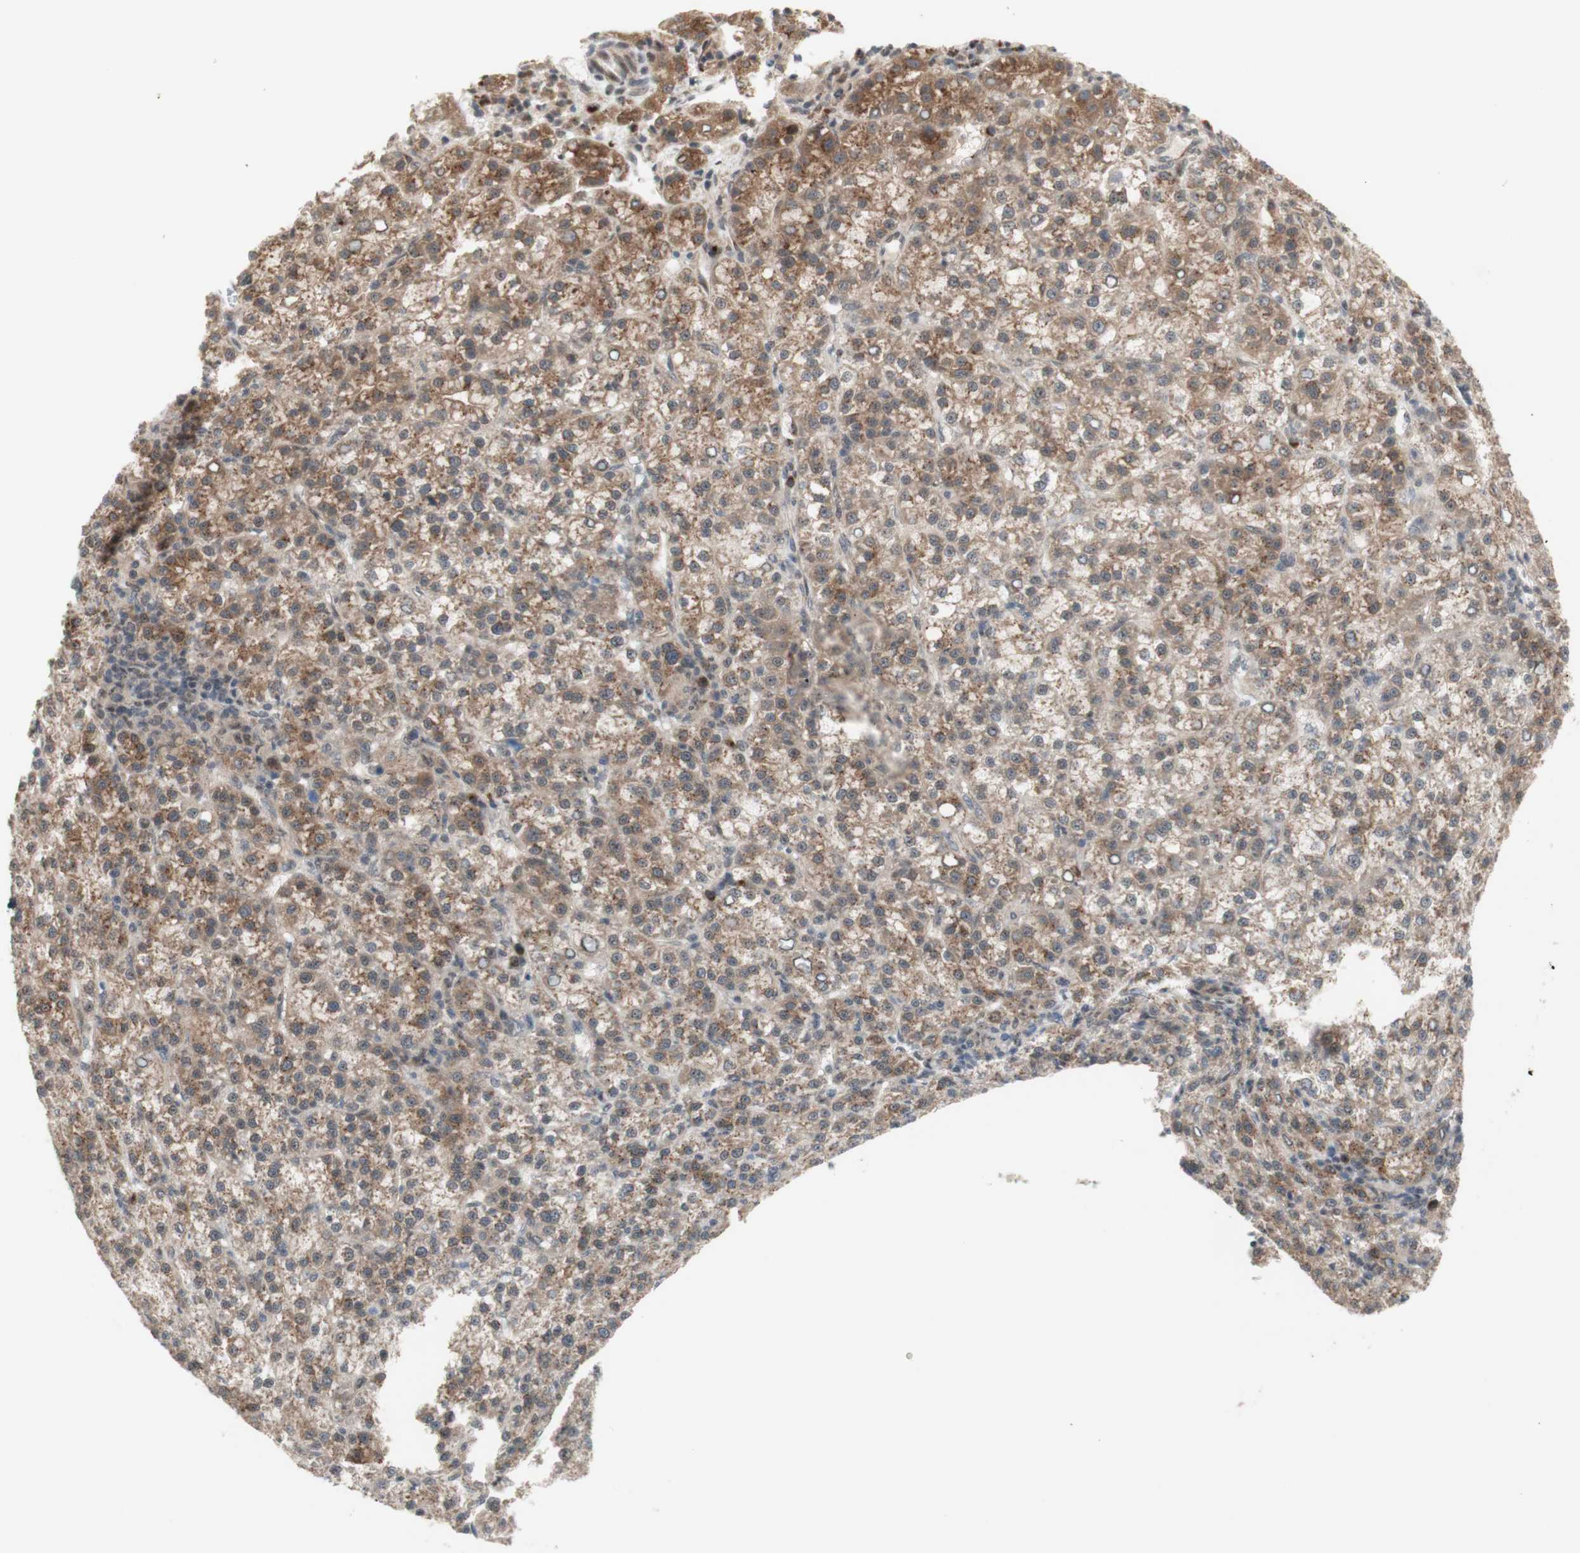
{"staining": {"intensity": "moderate", "quantity": ">75%", "location": "cytoplasmic/membranous"}, "tissue": "liver cancer", "cell_type": "Tumor cells", "image_type": "cancer", "snomed": [{"axis": "morphology", "description": "Carcinoma, Hepatocellular, NOS"}, {"axis": "topography", "description": "Liver"}], "caption": "Brown immunohistochemical staining in liver hepatocellular carcinoma shows moderate cytoplasmic/membranous staining in about >75% of tumor cells. The protein of interest is shown in brown color, while the nuclei are stained blue.", "gene": "CYLD", "patient": {"sex": "female", "age": 58}}